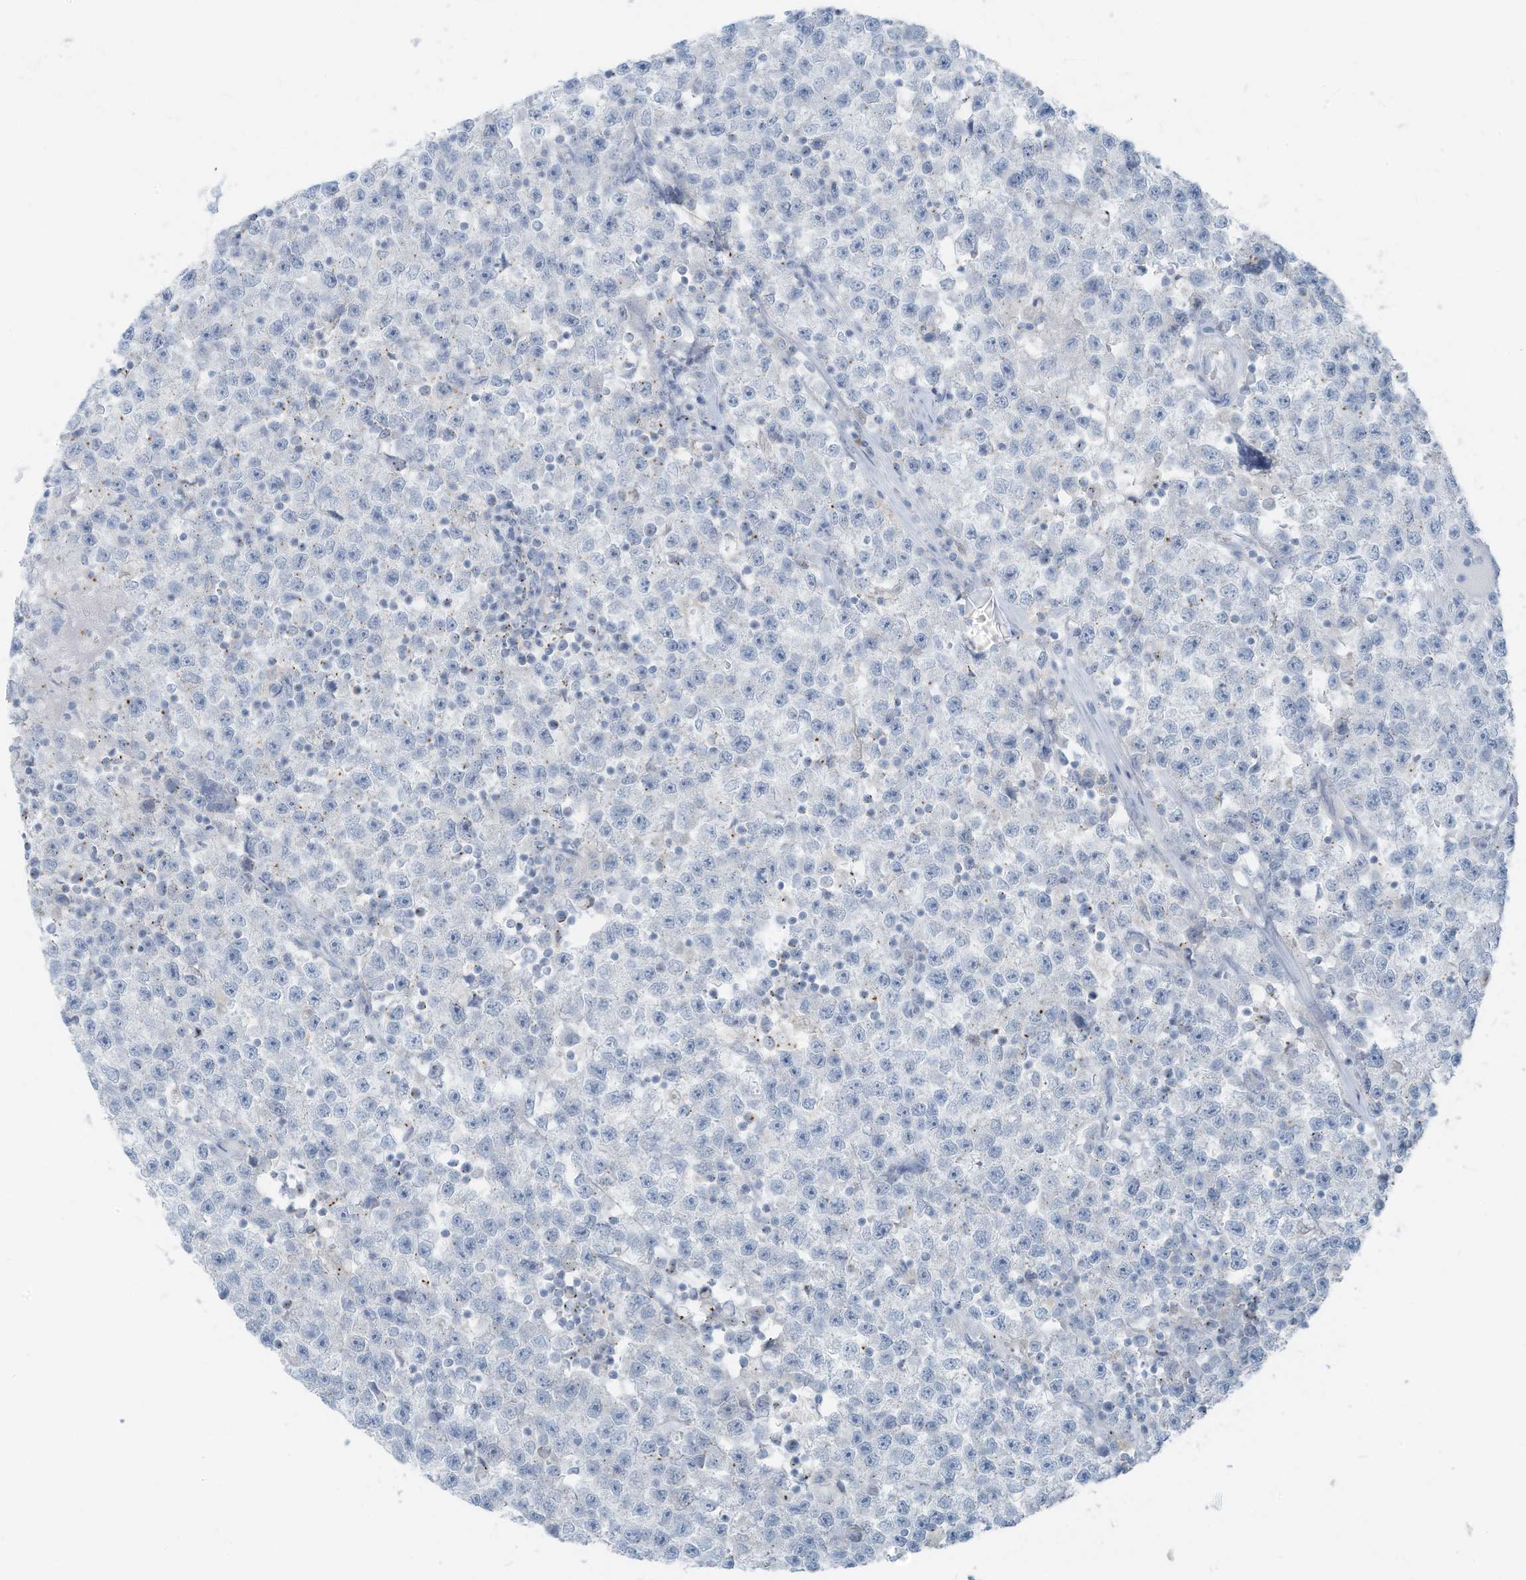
{"staining": {"intensity": "negative", "quantity": "none", "location": "none"}, "tissue": "testis cancer", "cell_type": "Tumor cells", "image_type": "cancer", "snomed": [{"axis": "morphology", "description": "Seminoma, NOS"}, {"axis": "topography", "description": "Testis"}], "caption": "Immunohistochemistry (IHC) micrograph of seminoma (testis) stained for a protein (brown), which exhibits no expression in tumor cells.", "gene": "SLC25A43", "patient": {"sex": "male", "age": 22}}